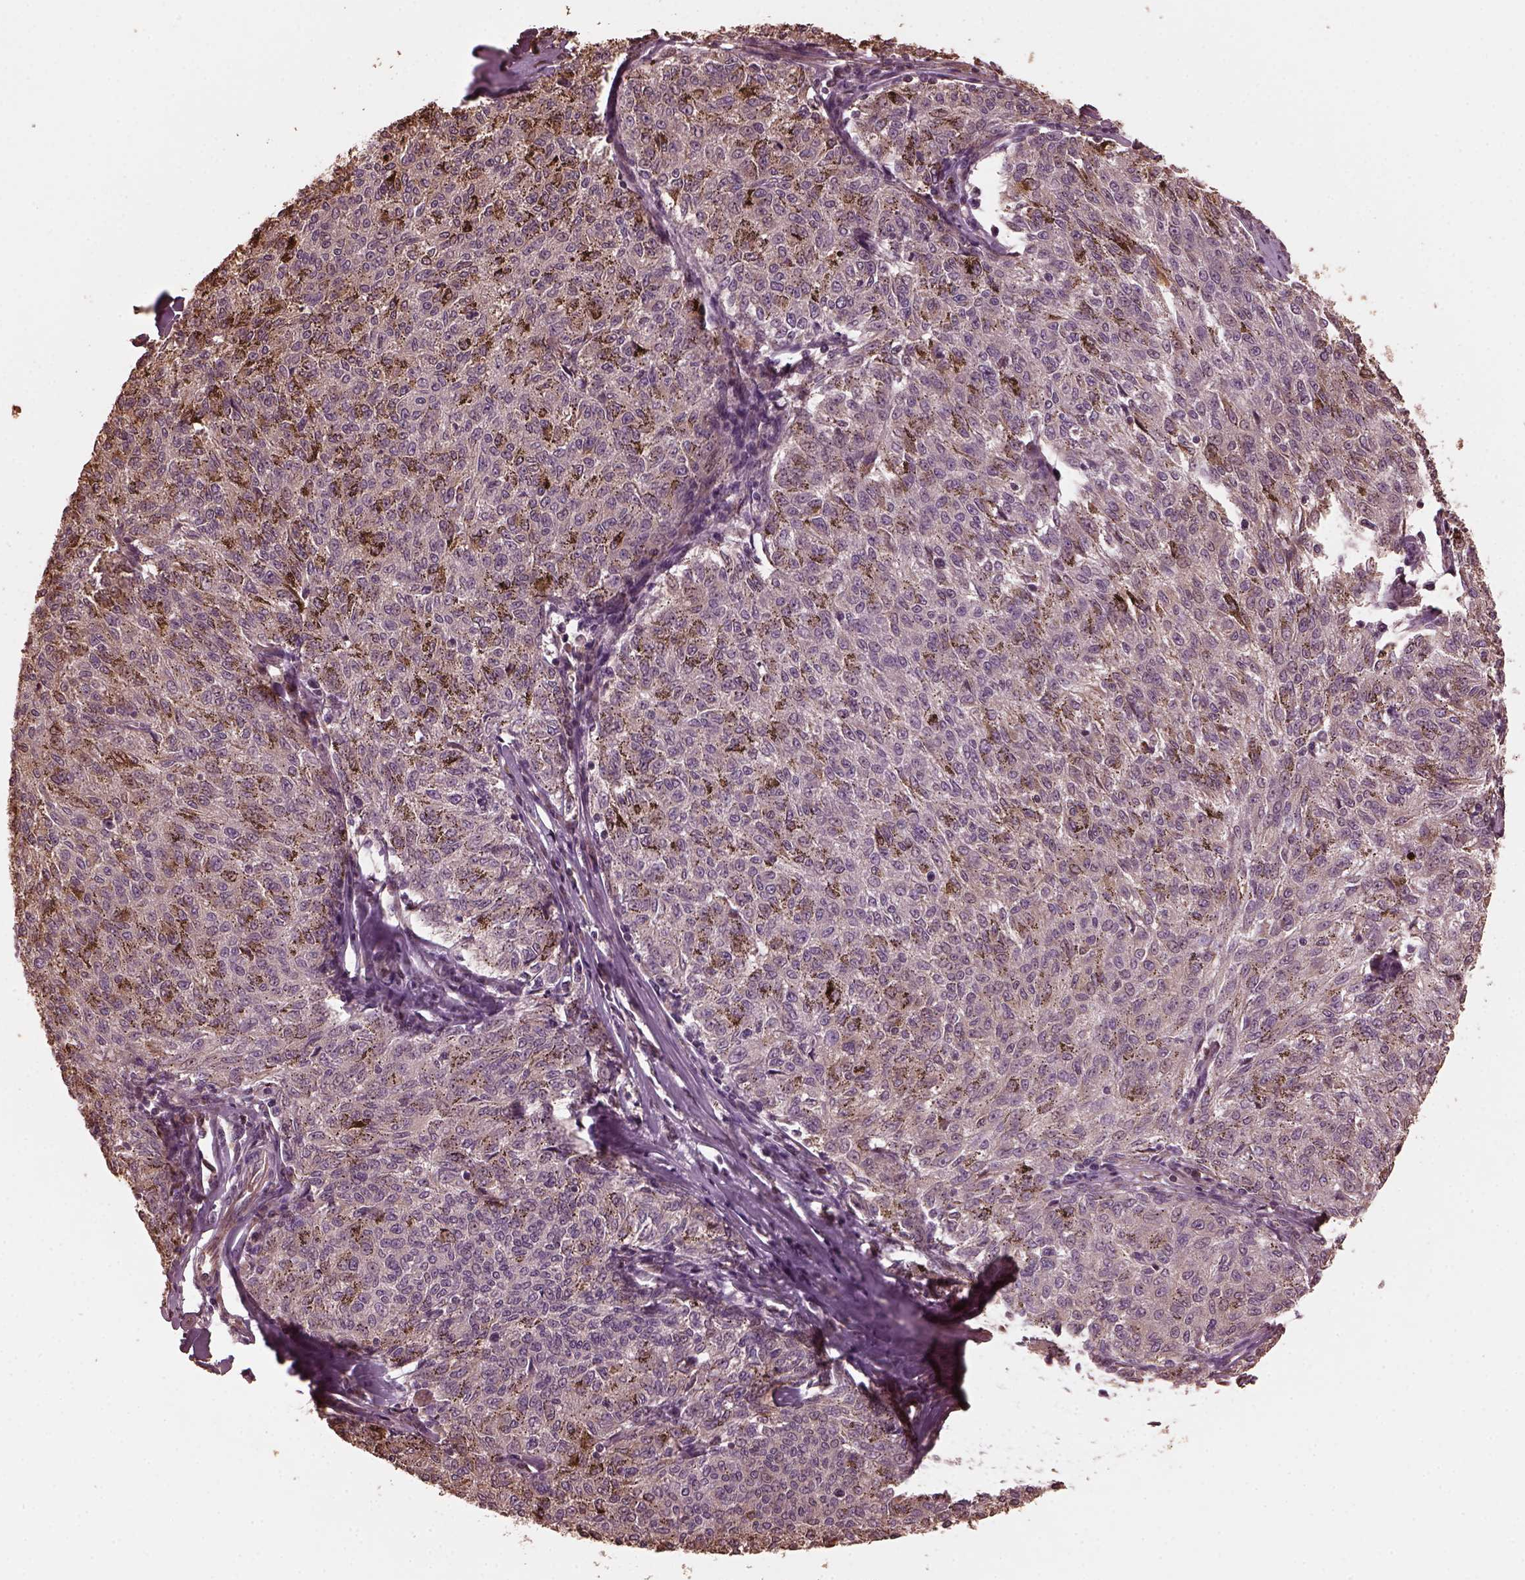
{"staining": {"intensity": "negative", "quantity": "none", "location": "none"}, "tissue": "melanoma", "cell_type": "Tumor cells", "image_type": "cancer", "snomed": [{"axis": "morphology", "description": "Malignant melanoma, NOS"}, {"axis": "topography", "description": "Skin"}], "caption": "IHC histopathology image of neoplastic tissue: human melanoma stained with DAB displays no significant protein expression in tumor cells. (Stains: DAB (3,3'-diaminobenzidine) immunohistochemistry (IHC) with hematoxylin counter stain, Microscopy: brightfield microscopy at high magnification).", "gene": "GTPBP1", "patient": {"sex": "female", "age": 72}}